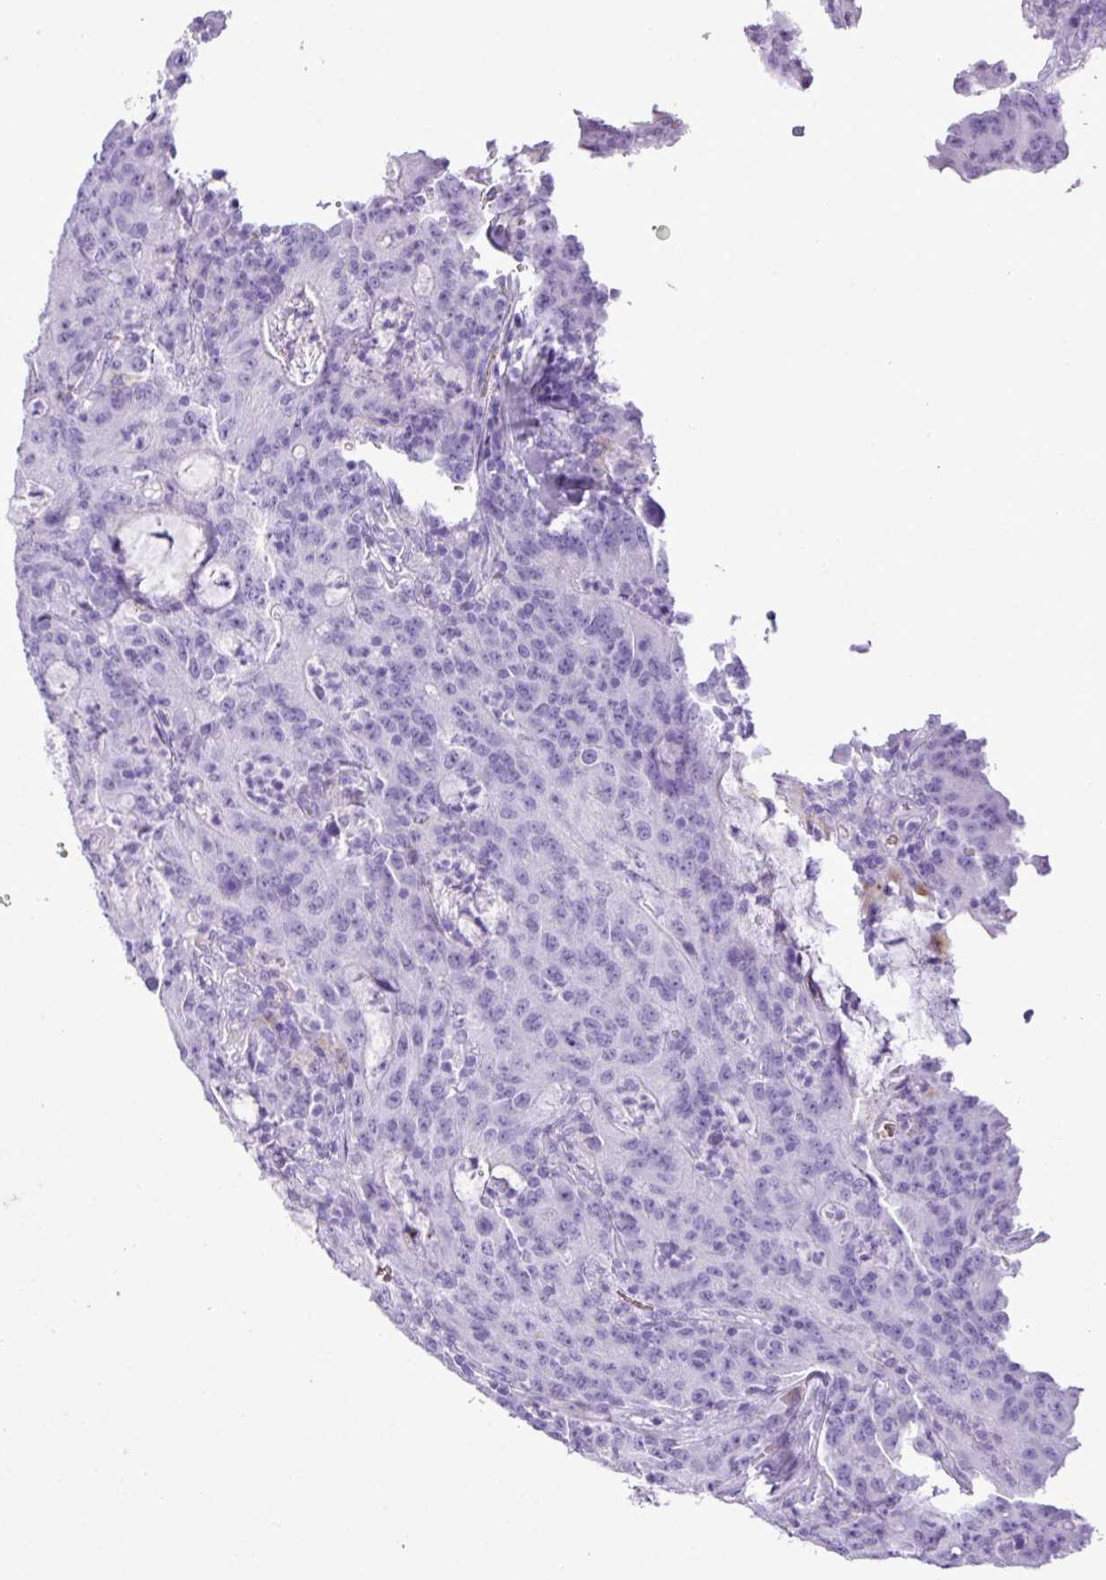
{"staining": {"intensity": "negative", "quantity": "none", "location": "none"}, "tissue": "colorectal cancer", "cell_type": "Tumor cells", "image_type": "cancer", "snomed": [{"axis": "morphology", "description": "Adenocarcinoma, NOS"}, {"axis": "topography", "description": "Colon"}], "caption": "Tumor cells are negative for brown protein staining in colorectal cancer.", "gene": "ZSCAN5A", "patient": {"sex": "male", "age": 83}}